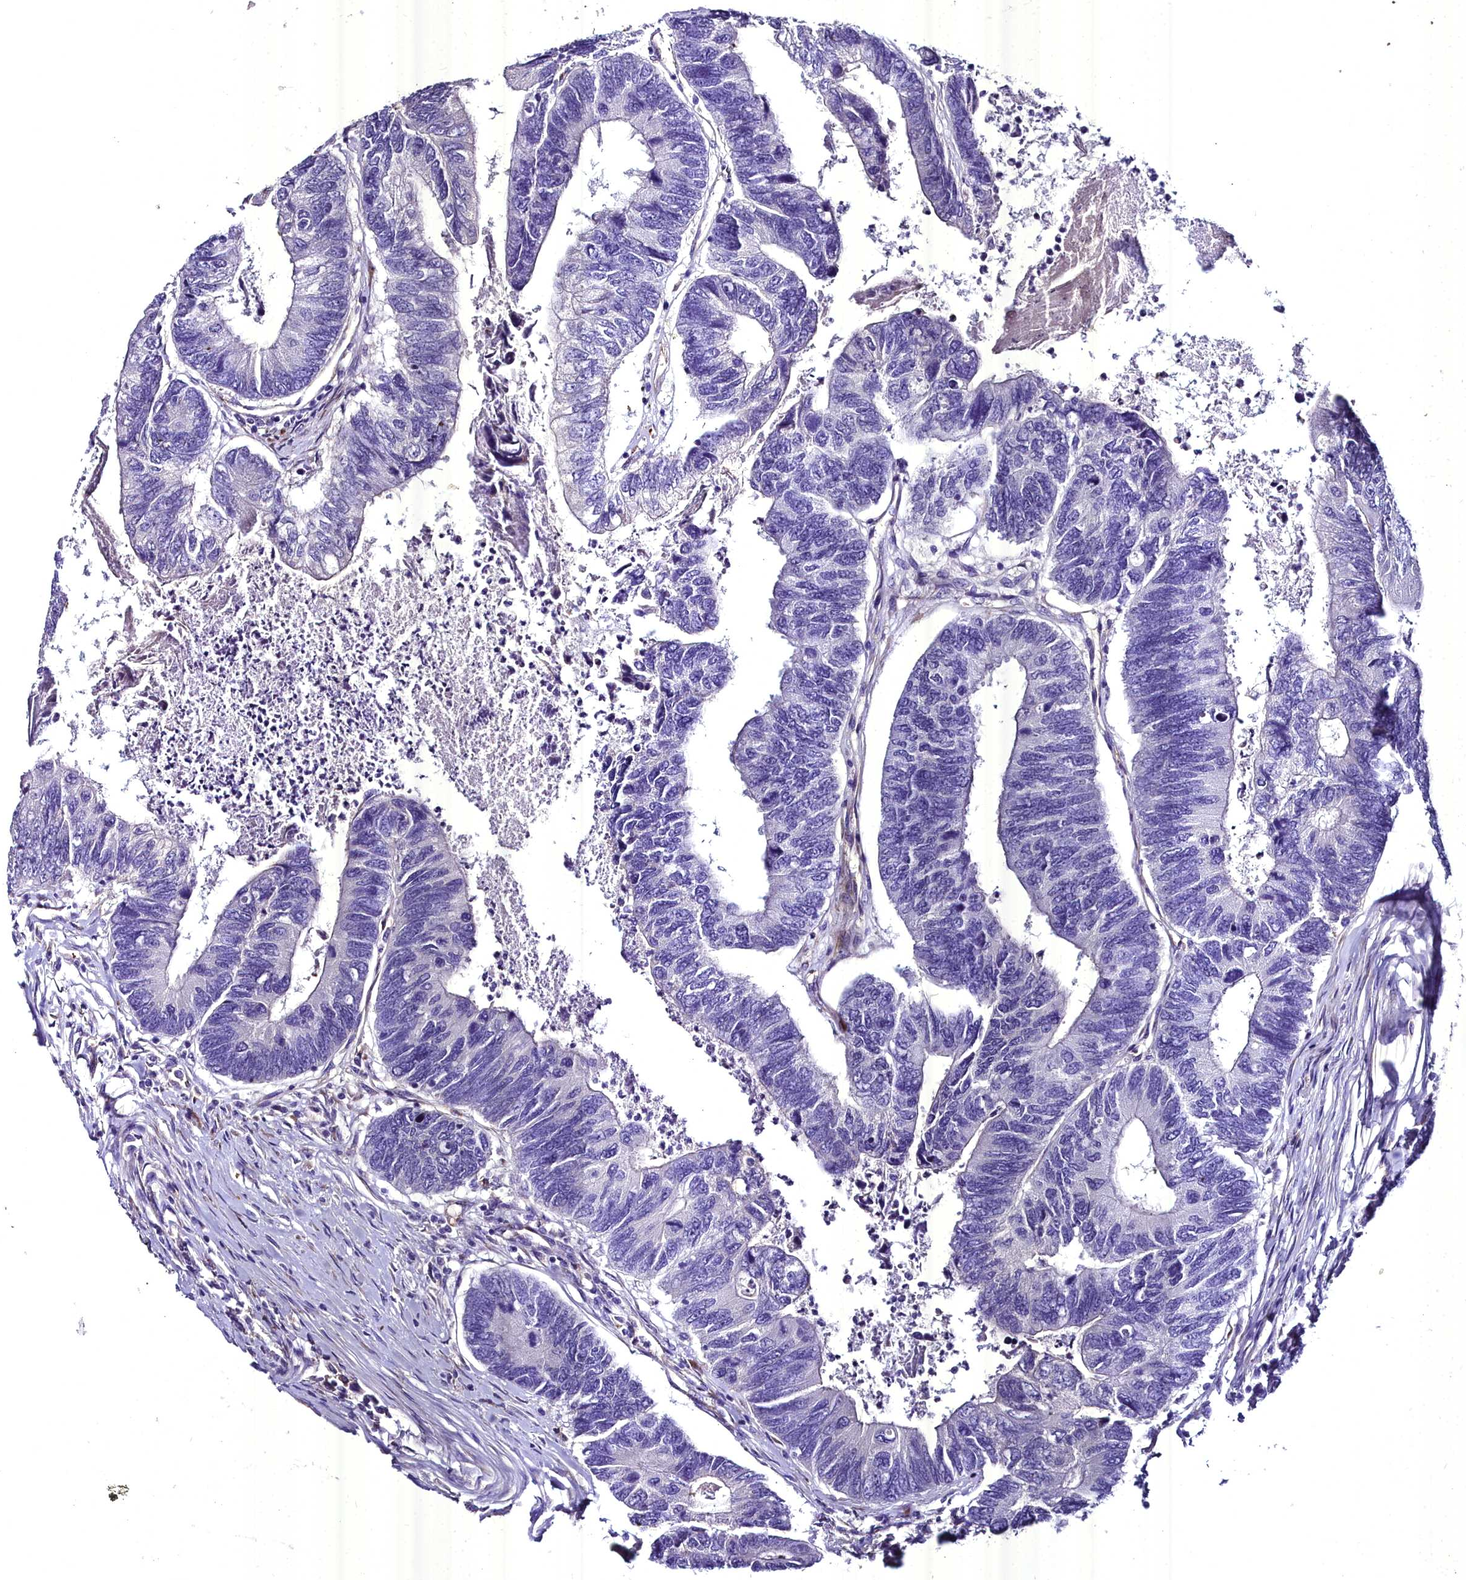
{"staining": {"intensity": "negative", "quantity": "none", "location": "none"}, "tissue": "colorectal cancer", "cell_type": "Tumor cells", "image_type": "cancer", "snomed": [{"axis": "morphology", "description": "Adenocarcinoma, NOS"}, {"axis": "topography", "description": "Colon"}], "caption": "Immunohistochemistry photomicrograph of neoplastic tissue: human colorectal cancer stained with DAB (3,3'-diaminobenzidine) displays no significant protein staining in tumor cells.", "gene": "MS4A18", "patient": {"sex": "female", "age": 67}}